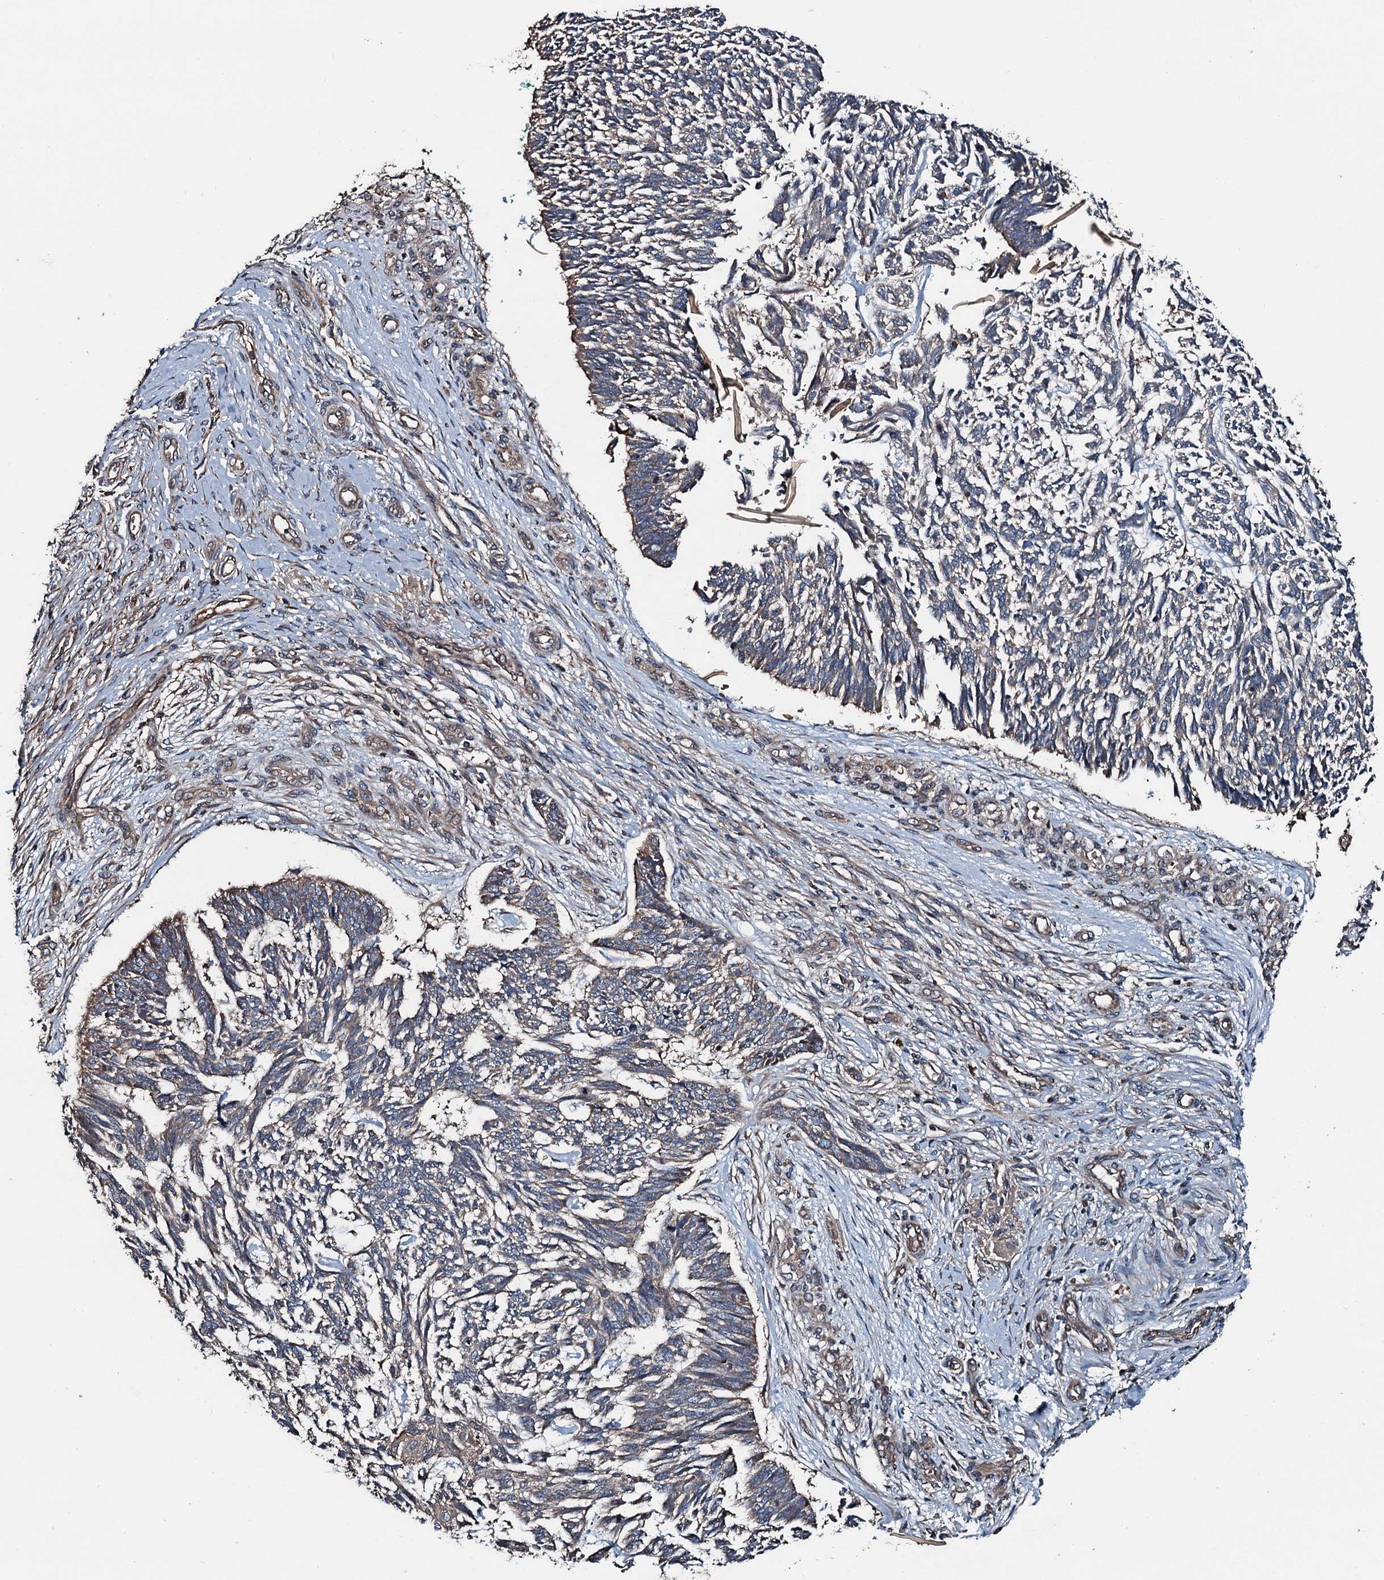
{"staining": {"intensity": "weak", "quantity": "25%-75%", "location": "cytoplasmic/membranous"}, "tissue": "skin cancer", "cell_type": "Tumor cells", "image_type": "cancer", "snomed": [{"axis": "morphology", "description": "Basal cell carcinoma"}, {"axis": "topography", "description": "Skin"}], "caption": "Tumor cells display weak cytoplasmic/membranous positivity in about 25%-75% of cells in skin cancer (basal cell carcinoma).", "gene": "AARS1", "patient": {"sex": "male", "age": 88}}